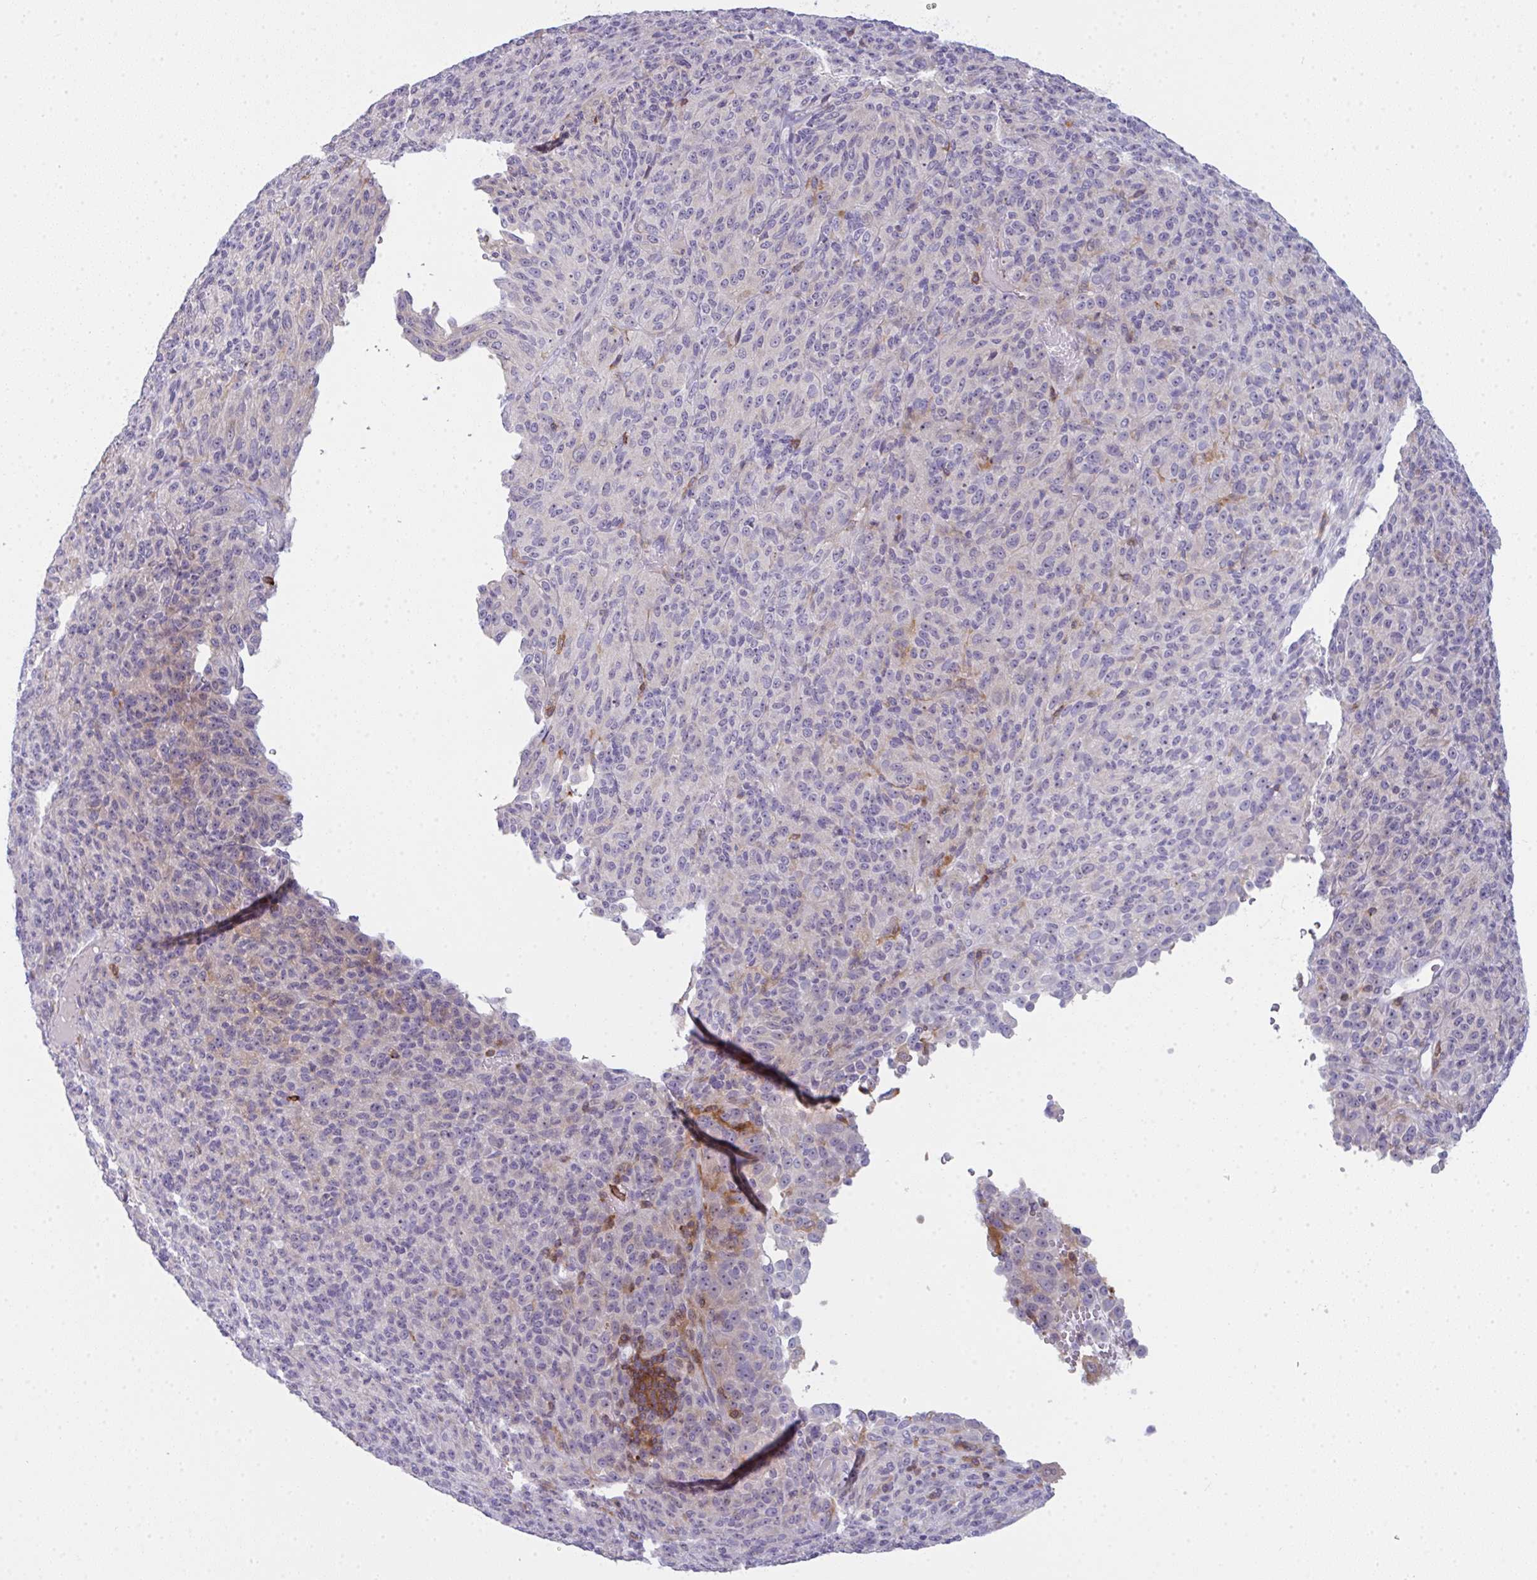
{"staining": {"intensity": "negative", "quantity": "none", "location": "none"}, "tissue": "melanoma", "cell_type": "Tumor cells", "image_type": "cancer", "snomed": [{"axis": "morphology", "description": "Malignant melanoma, Metastatic site"}, {"axis": "topography", "description": "Brain"}], "caption": "Micrograph shows no protein staining in tumor cells of melanoma tissue.", "gene": "CD80", "patient": {"sex": "female", "age": 56}}